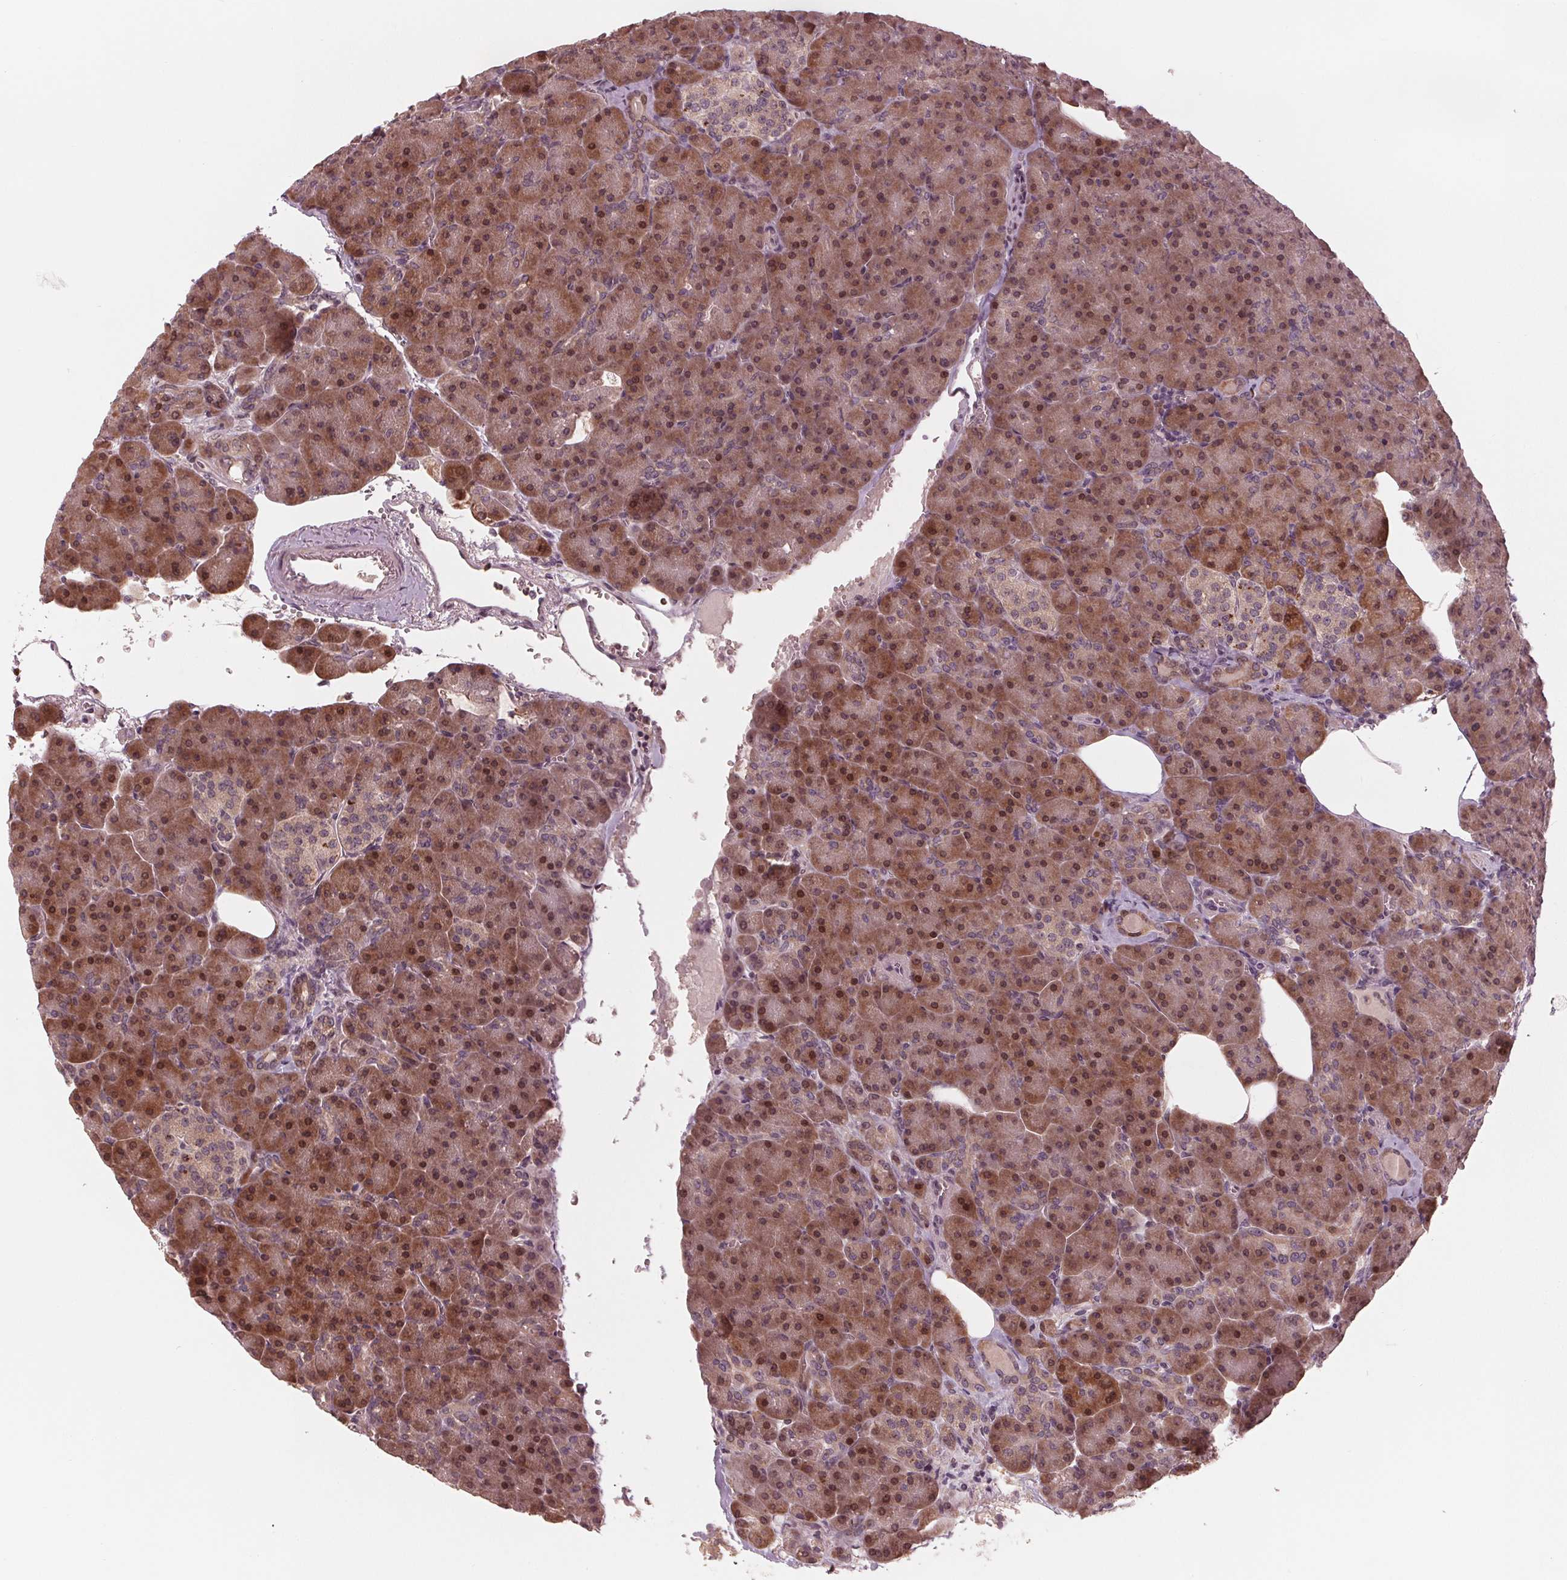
{"staining": {"intensity": "moderate", "quantity": ">75%", "location": "cytoplasmic/membranous,nuclear"}, "tissue": "pancreas", "cell_type": "Exocrine glandular cells", "image_type": "normal", "snomed": [{"axis": "morphology", "description": "Normal tissue, NOS"}, {"axis": "topography", "description": "Pancreas"}], "caption": "Protein staining exhibits moderate cytoplasmic/membranous,nuclear positivity in approximately >75% of exocrine glandular cells in benign pancreas.", "gene": "ZNF471", "patient": {"sex": "female", "age": 74}}